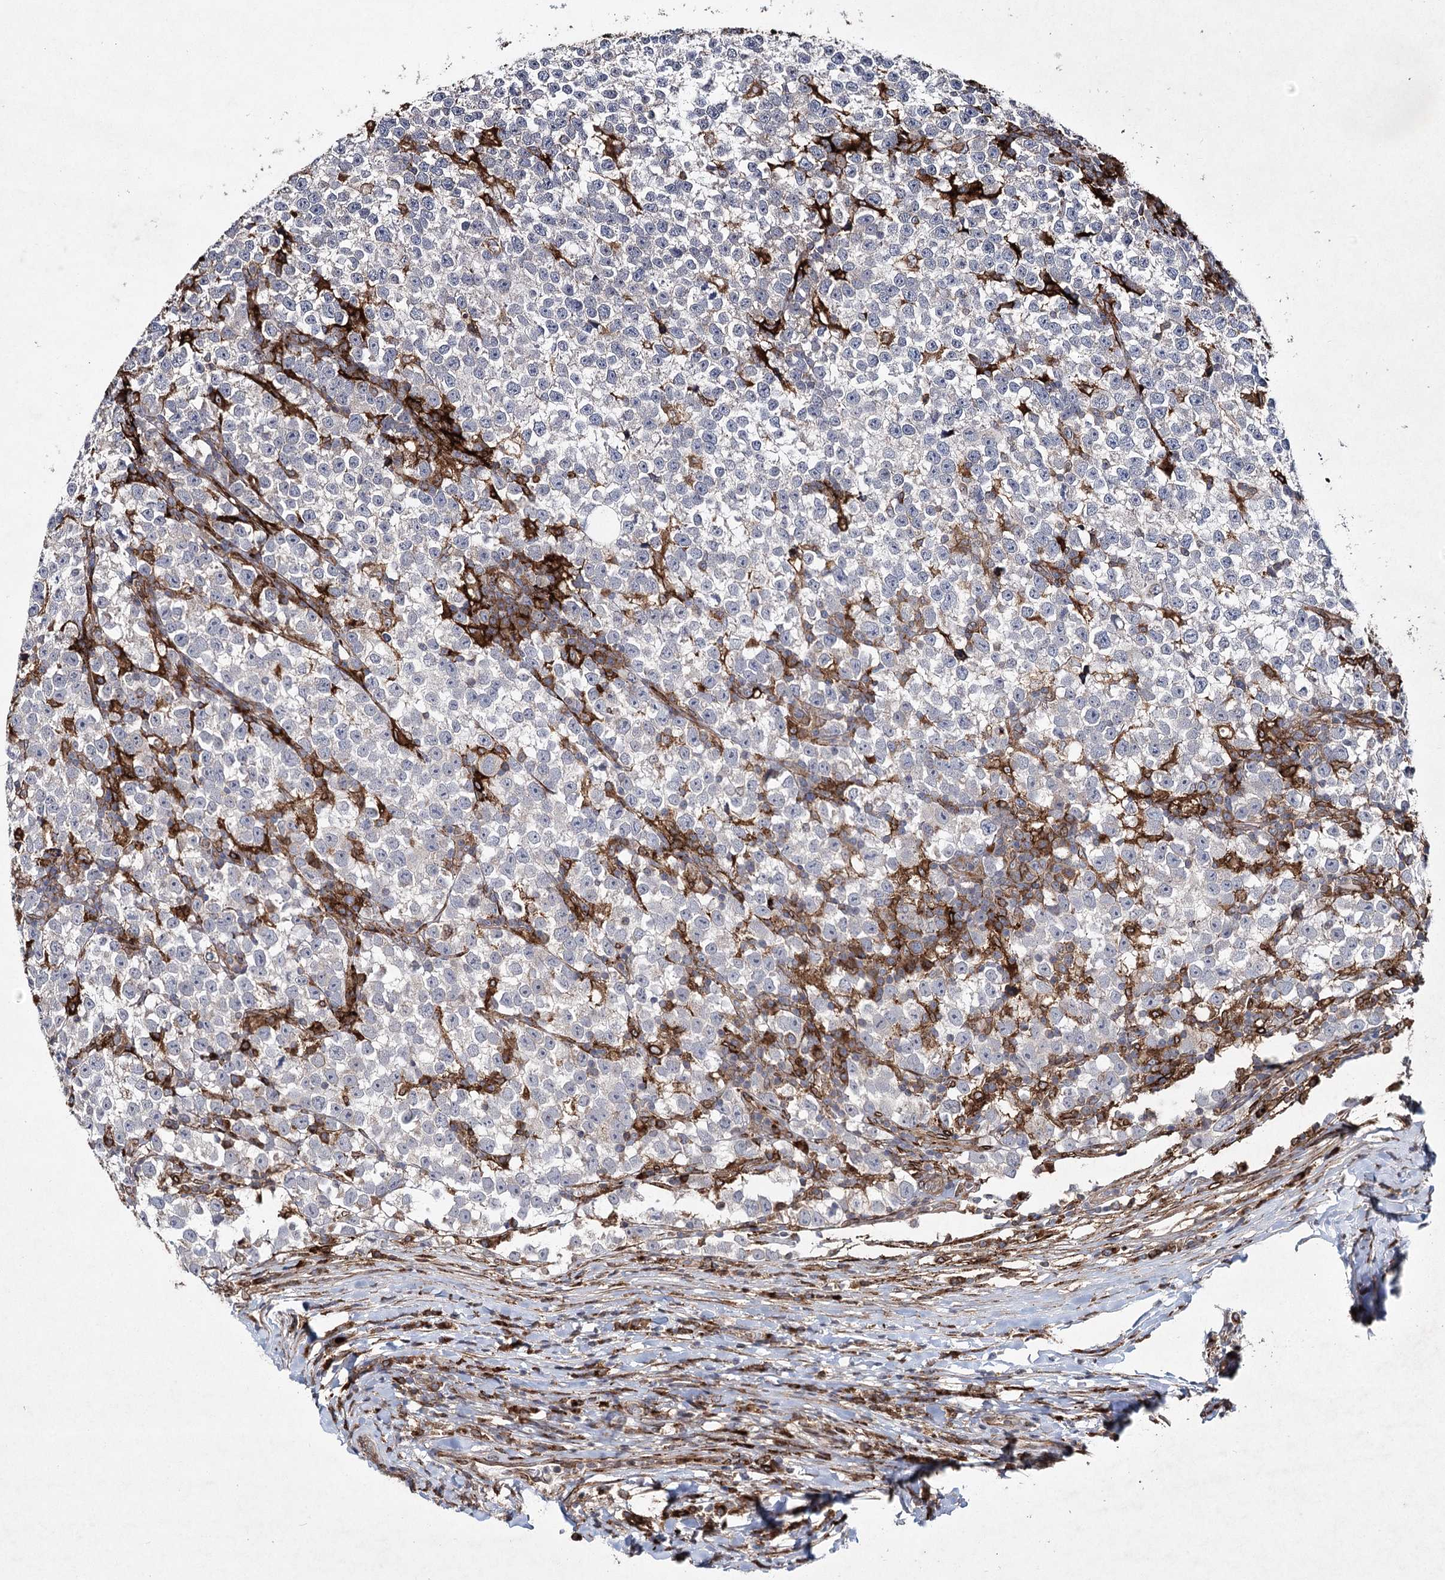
{"staining": {"intensity": "negative", "quantity": "none", "location": "none"}, "tissue": "testis cancer", "cell_type": "Tumor cells", "image_type": "cancer", "snomed": [{"axis": "morphology", "description": "Normal tissue, NOS"}, {"axis": "morphology", "description": "Seminoma, NOS"}, {"axis": "topography", "description": "Testis"}], "caption": "DAB (3,3'-diaminobenzidine) immunohistochemical staining of testis cancer (seminoma) exhibits no significant staining in tumor cells.", "gene": "DCUN1D4", "patient": {"sex": "male", "age": 43}}